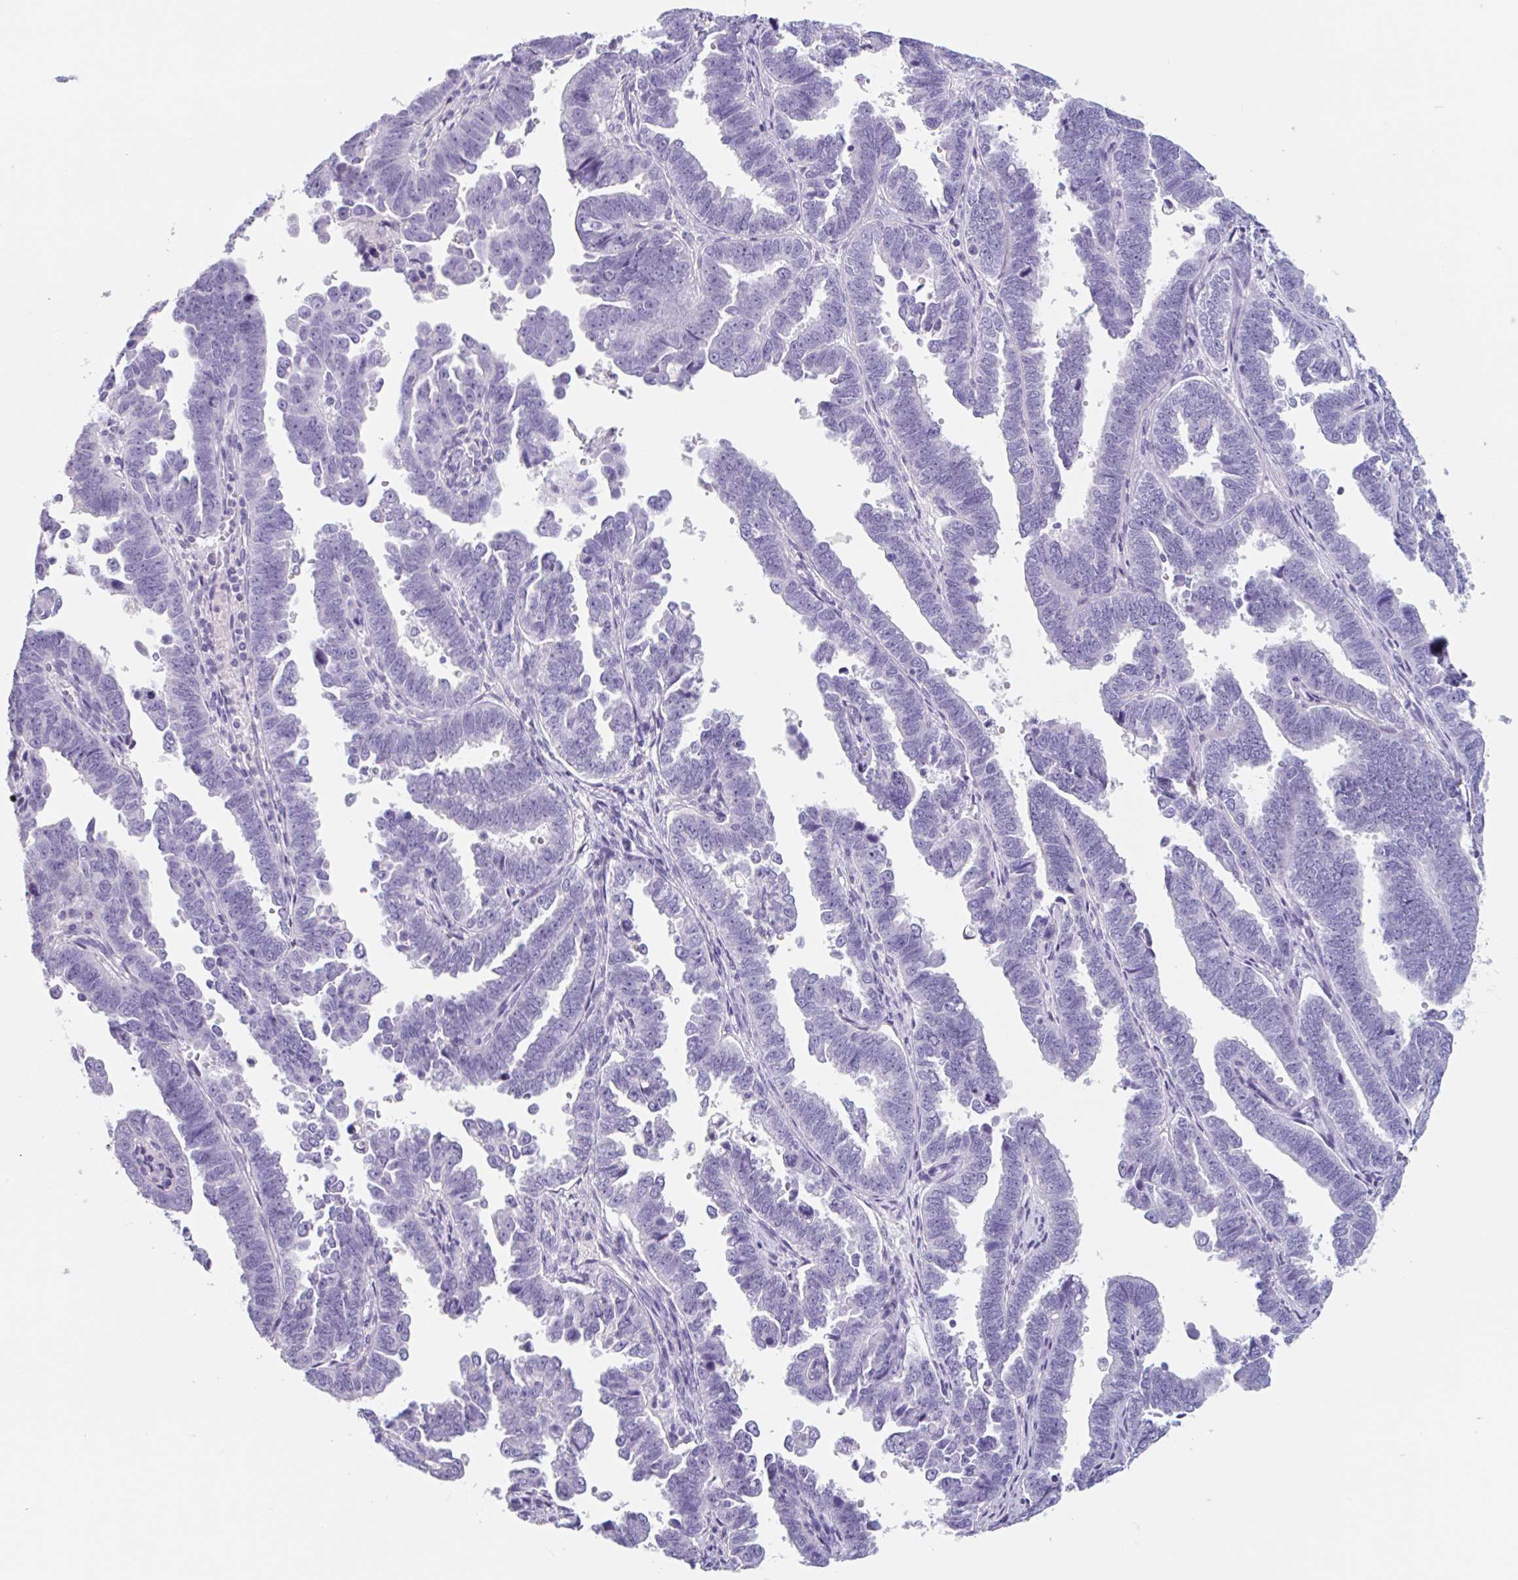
{"staining": {"intensity": "negative", "quantity": "none", "location": "none"}, "tissue": "endometrial cancer", "cell_type": "Tumor cells", "image_type": "cancer", "snomed": [{"axis": "morphology", "description": "Adenocarcinoma, NOS"}, {"axis": "topography", "description": "Endometrium"}], "caption": "Human adenocarcinoma (endometrial) stained for a protein using immunohistochemistry demonstrates no staining in tumor cells.", "gene": "EMC4", "patient": {"sex": "female", "age": 75}}